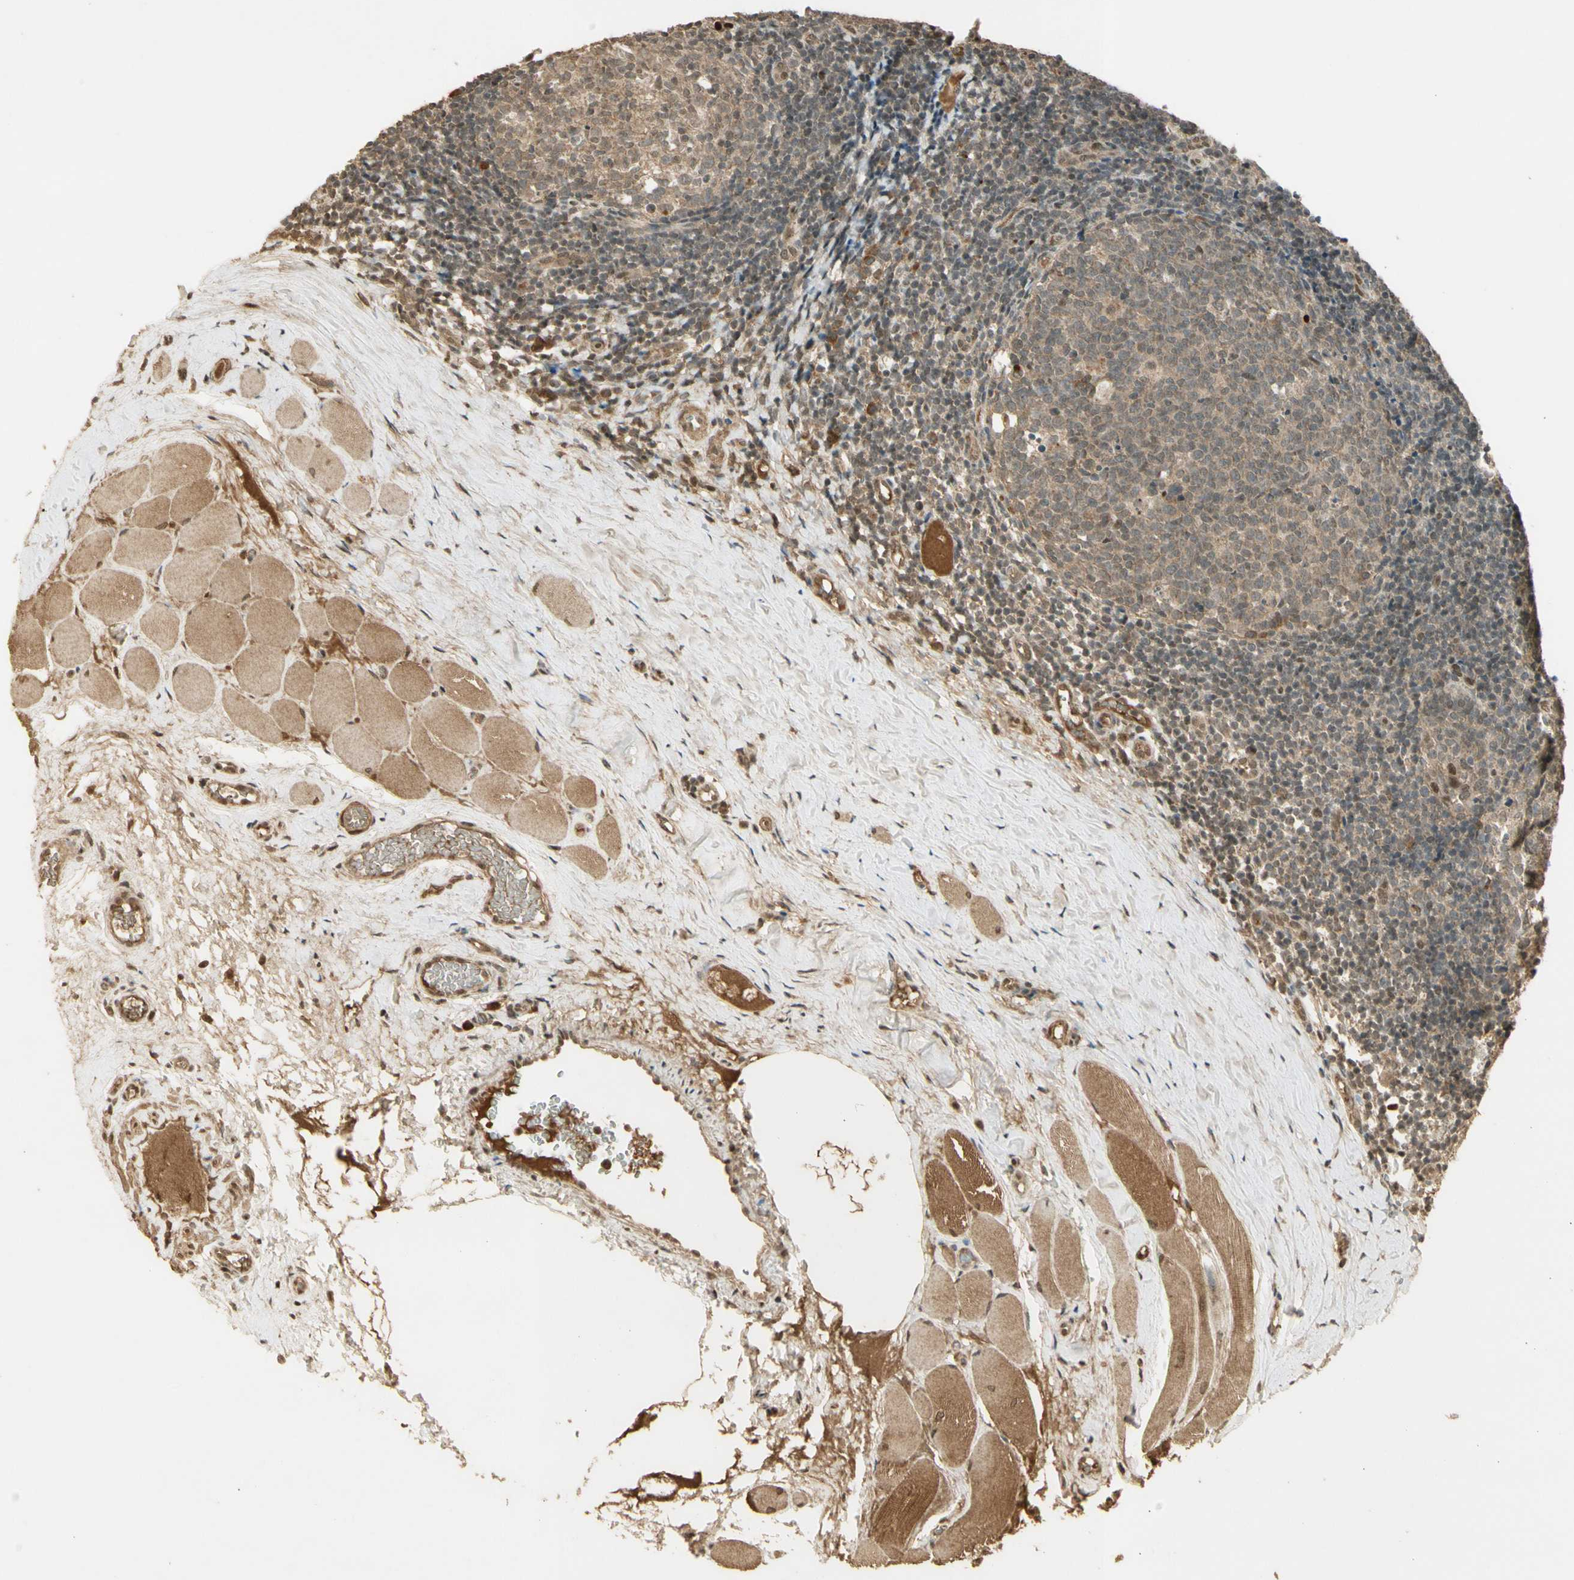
{"staining": {"intensity": "weak", "quantity": ">75%", "location": "cytoplasmic/membranous"}, "tissue": "tonsil", "cell_type": "Germinal center cells", "image_type": "normal", "snomed": [{"axis": "morphology", "description": "Normal tissue, NOS"}, {"axis": "topography", "description": "Tonsil"}], "caption": "Protein staining of benign tonsil exhibits weak cytoplasmic/membranous expression in about >75% of germinal center cells. (DAB (3,3'-diaminobenzidine) IHC, brown staining for protein, blue staining for nuclei).", "gene": "GMEB2", "patient": {"sex": "female", "age": 19}}